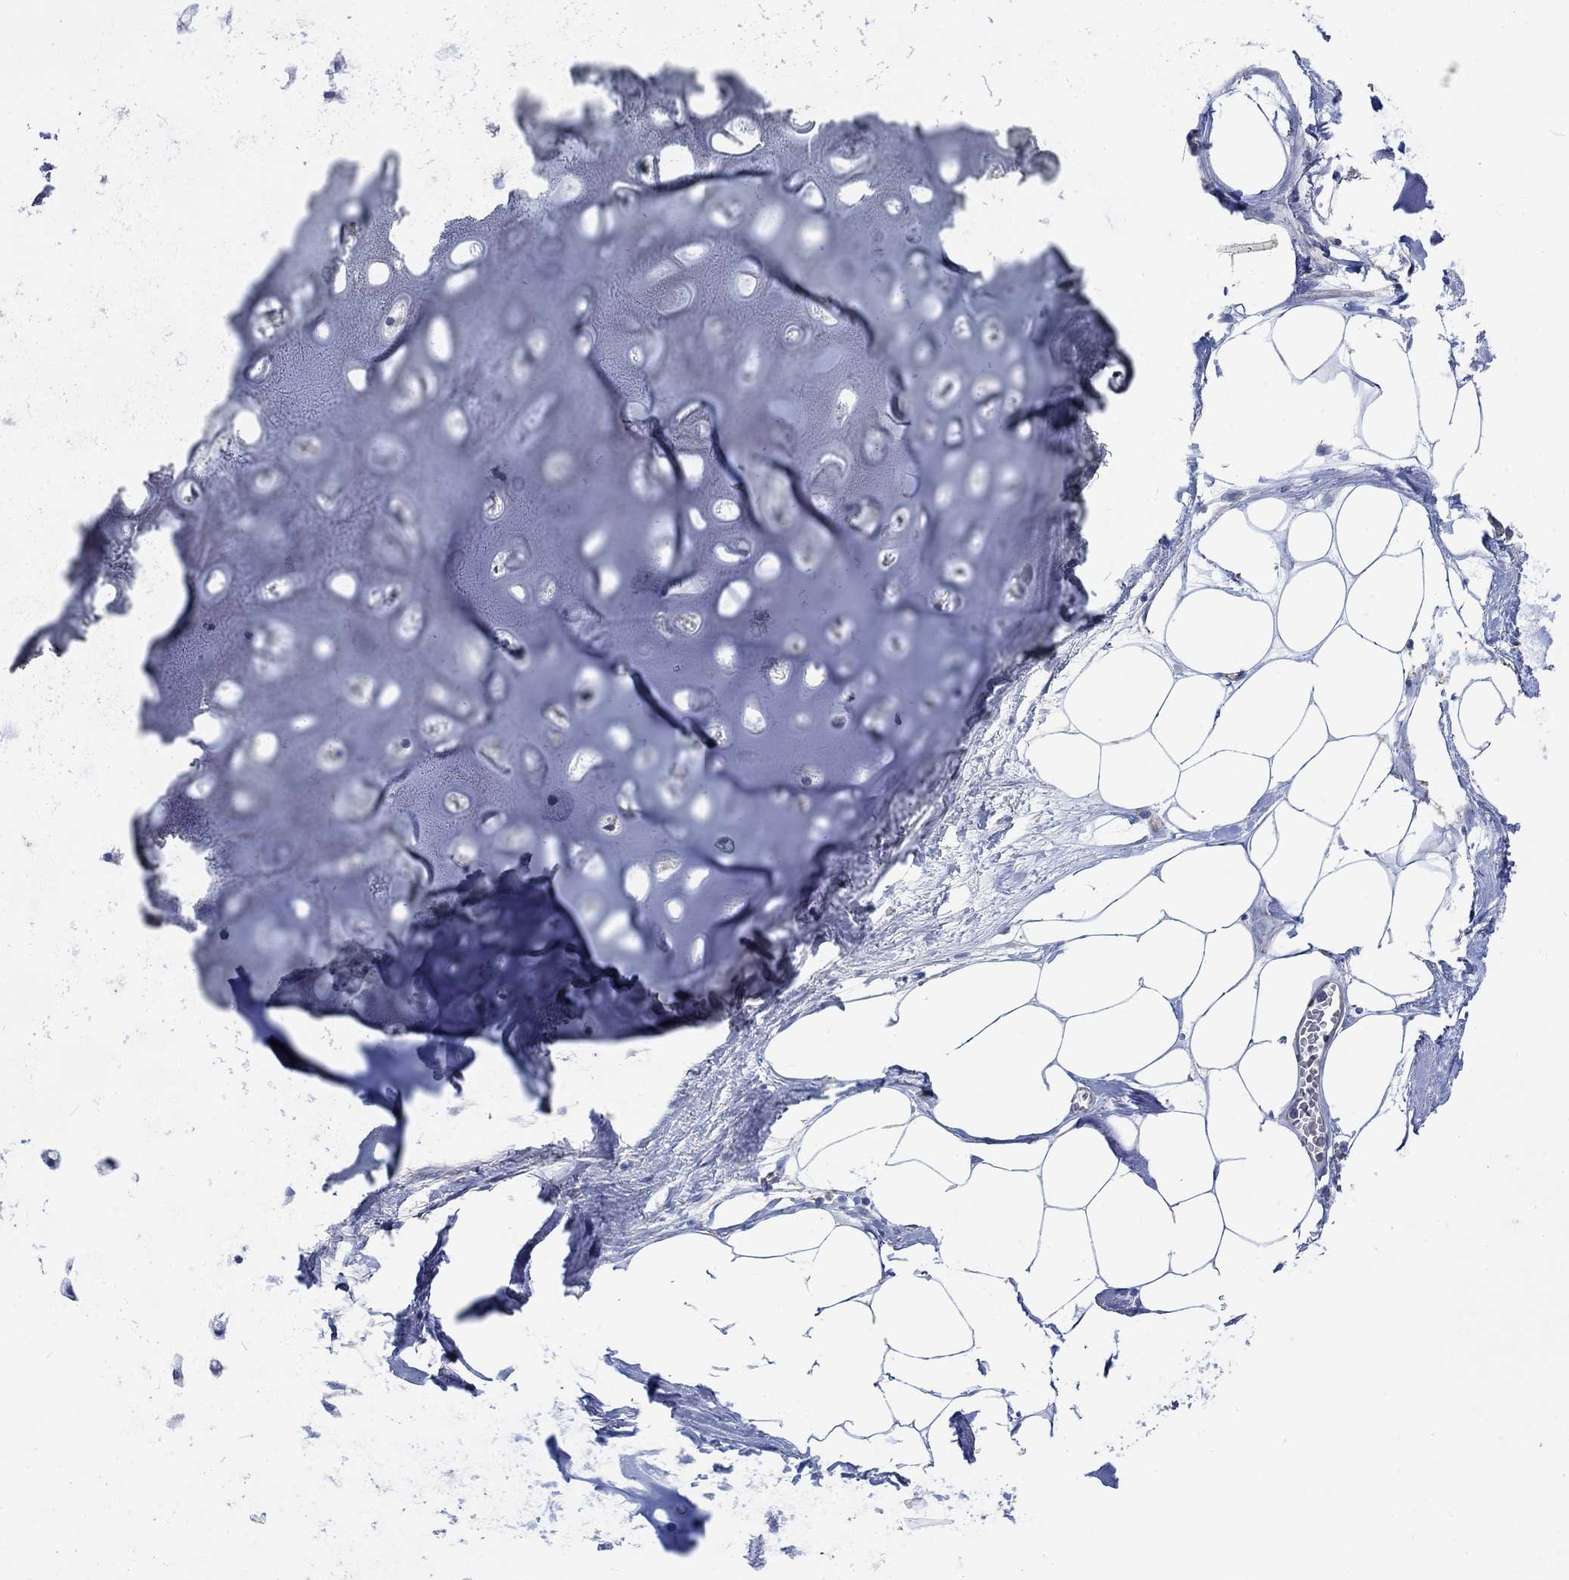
{"staining": {"intensity": "negative", "quantity": "none", "location": "none"}, "tissue": "adipose tissue", "cell_type": "Adipocytes", "image_type": "normal", "snomed": [{"axis": "morphology", "description": "Normal tissue, NOS"}, {"axis": "morphology", "description": "Squamous cell carcinoma, NOS"}, {"axis": "topography", "description": "Cartilage tissue"}, {"axis": "topography", "description": "Lung"}], "caption": "High power microscopy photomicrograph of an immunohistochemistry micrograph of unremarkable adipose tissue, revealing no significant expression in adipocytes. (Immunohistochemistry (ihc), brightfield microscopy, high magnification).", "gene": "TMEM198", "patient": {"sex": "male", "age": 66}}